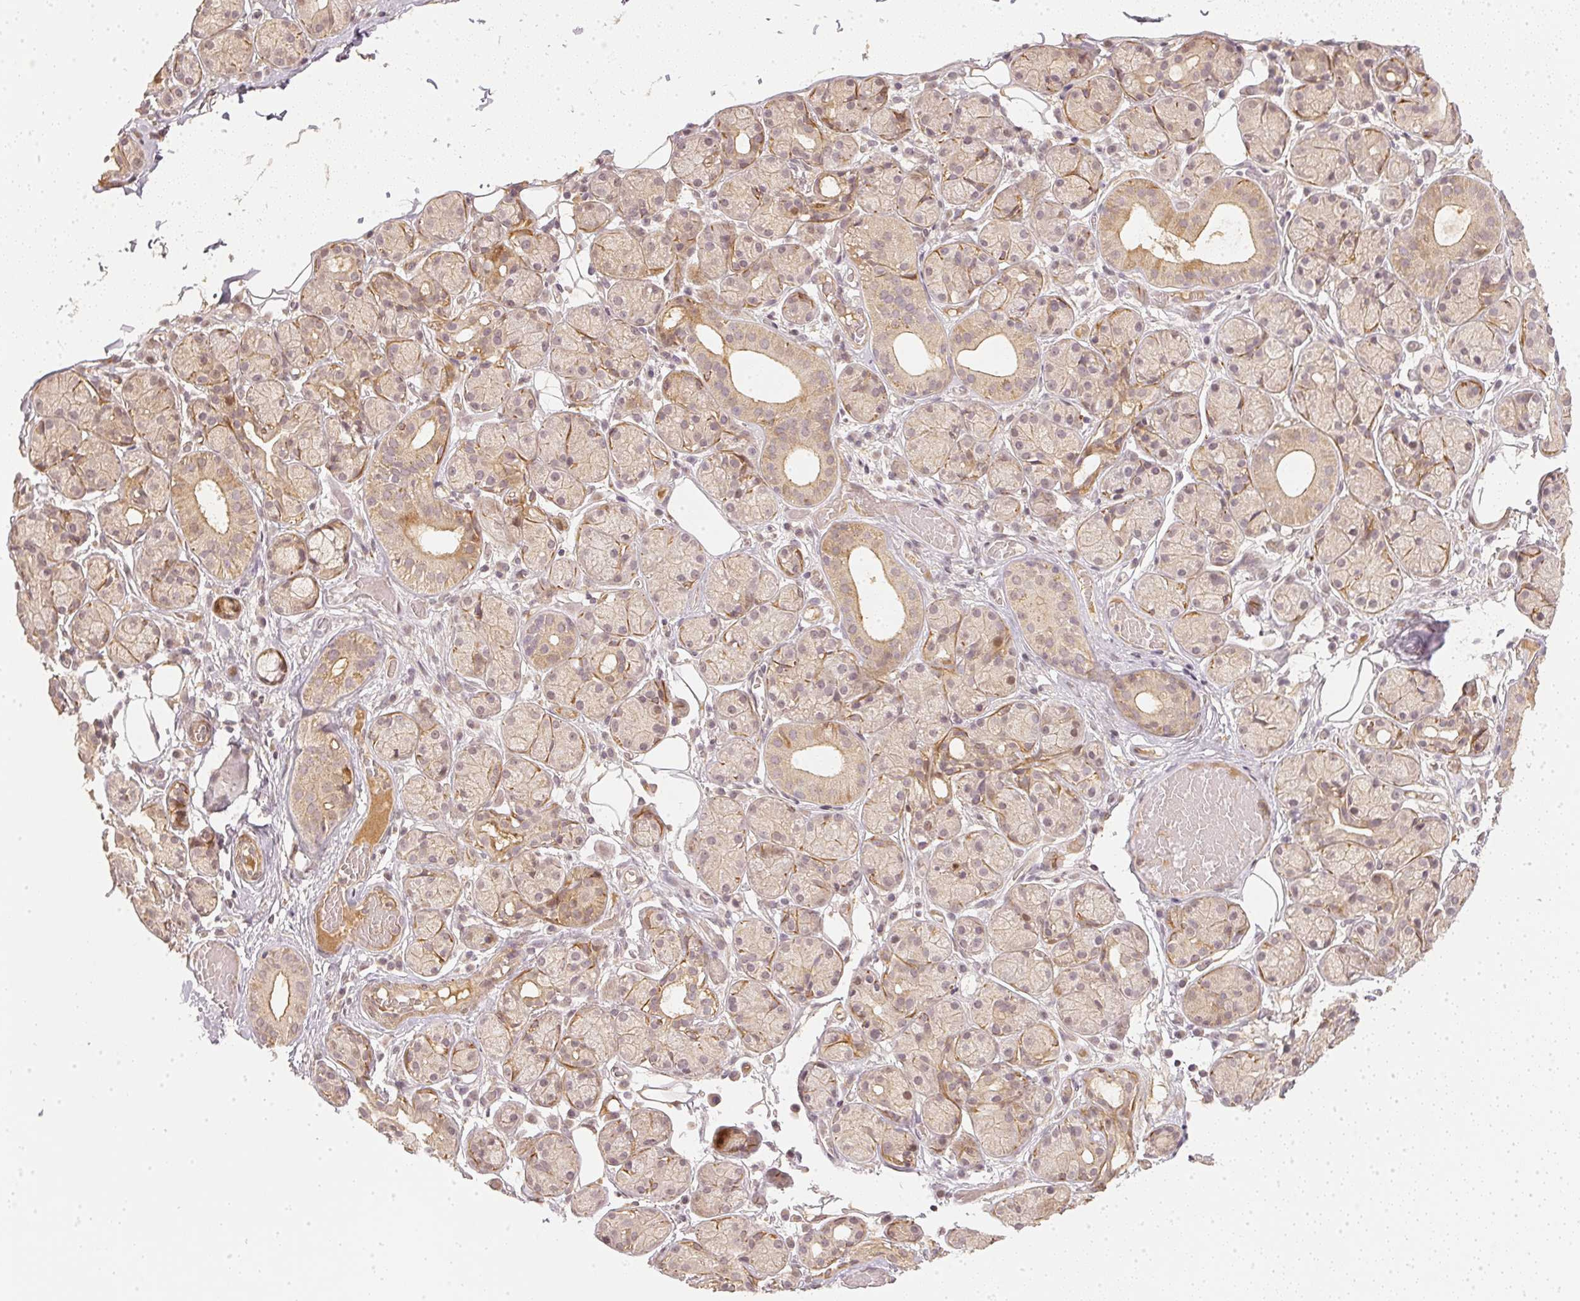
{"staining": {"intensity": "weak", "quantity": "<25%", "location": "cytoplasmic/membranous"}, "tissue": "salivary gland", "cell_type": "Glandular cells", "image_type": "normal", "snomed": [{"axis": "morphology", "description": "Normal tissue, NOS"}, {"axis": "topography", "description": "Salivary gland"}, {"axis": "topography", "description": "Peripheral nerve tissue"}], "caption": "Immunohistochemistry (IHC) image of benign human salivary gland stained for a protein (brown), which demonstrates no staining in glandular cells. The staining is performed using DAB brown chromogen with nuclei counter-stained in using hematoxylin.", "gene": "SERPINE1", "patient": {"sex": "male", "age": 71}}